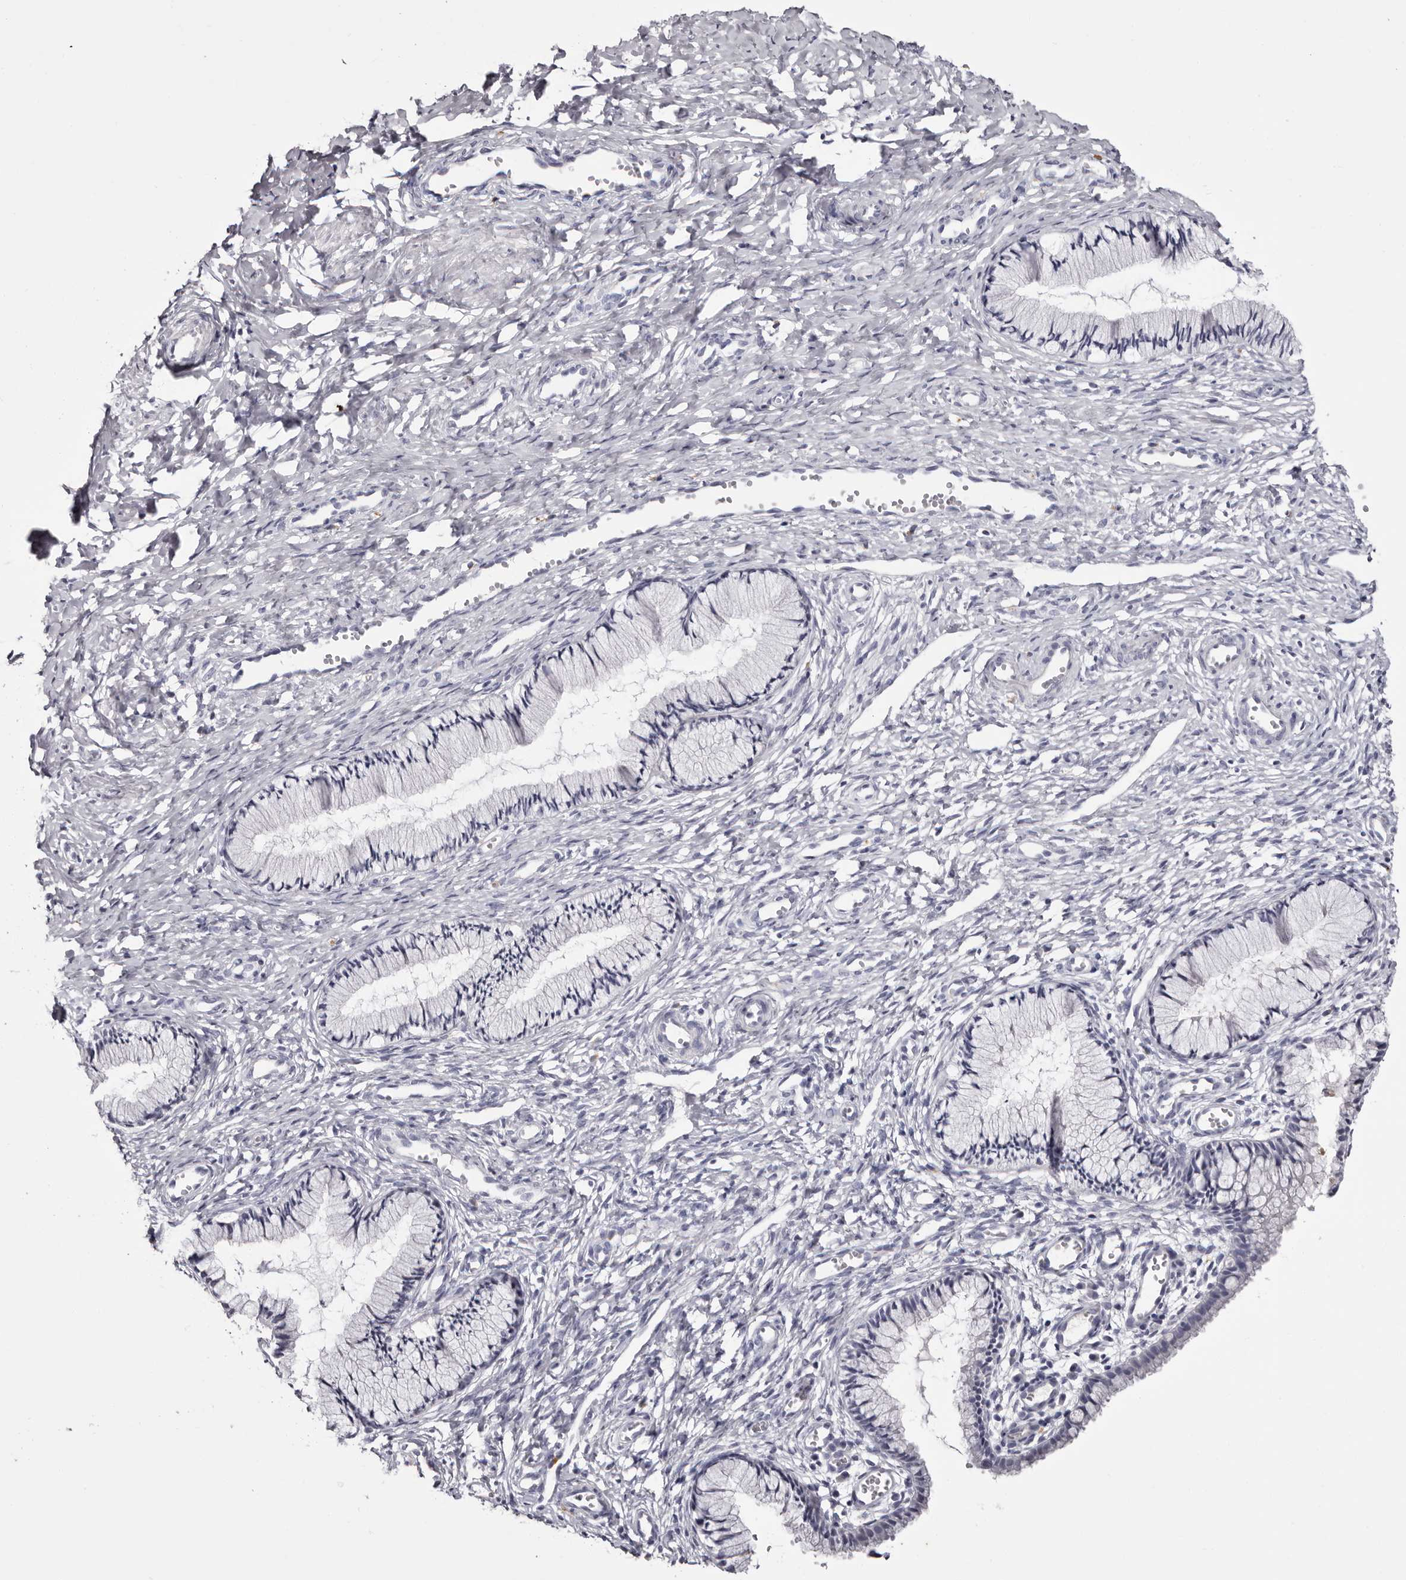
{"staining": {"intensity": "negative", "quantity": "none", "location": "none"}, "tissue": "cervix", "cell_type": "Glandular cells", "image_type": "normal", "snomed": [{"axis": "morphology", "description": "Normal tissue, NOS"}, {"axis": "topography", "description": "Cervix"}], "caption": "A high-resolution histopathology image shows IHC staining of normal cervix, which exhibits no significant staining in glandular cells.", "gene": "CA6", "patient": {"sex": "female", "age": 27}}